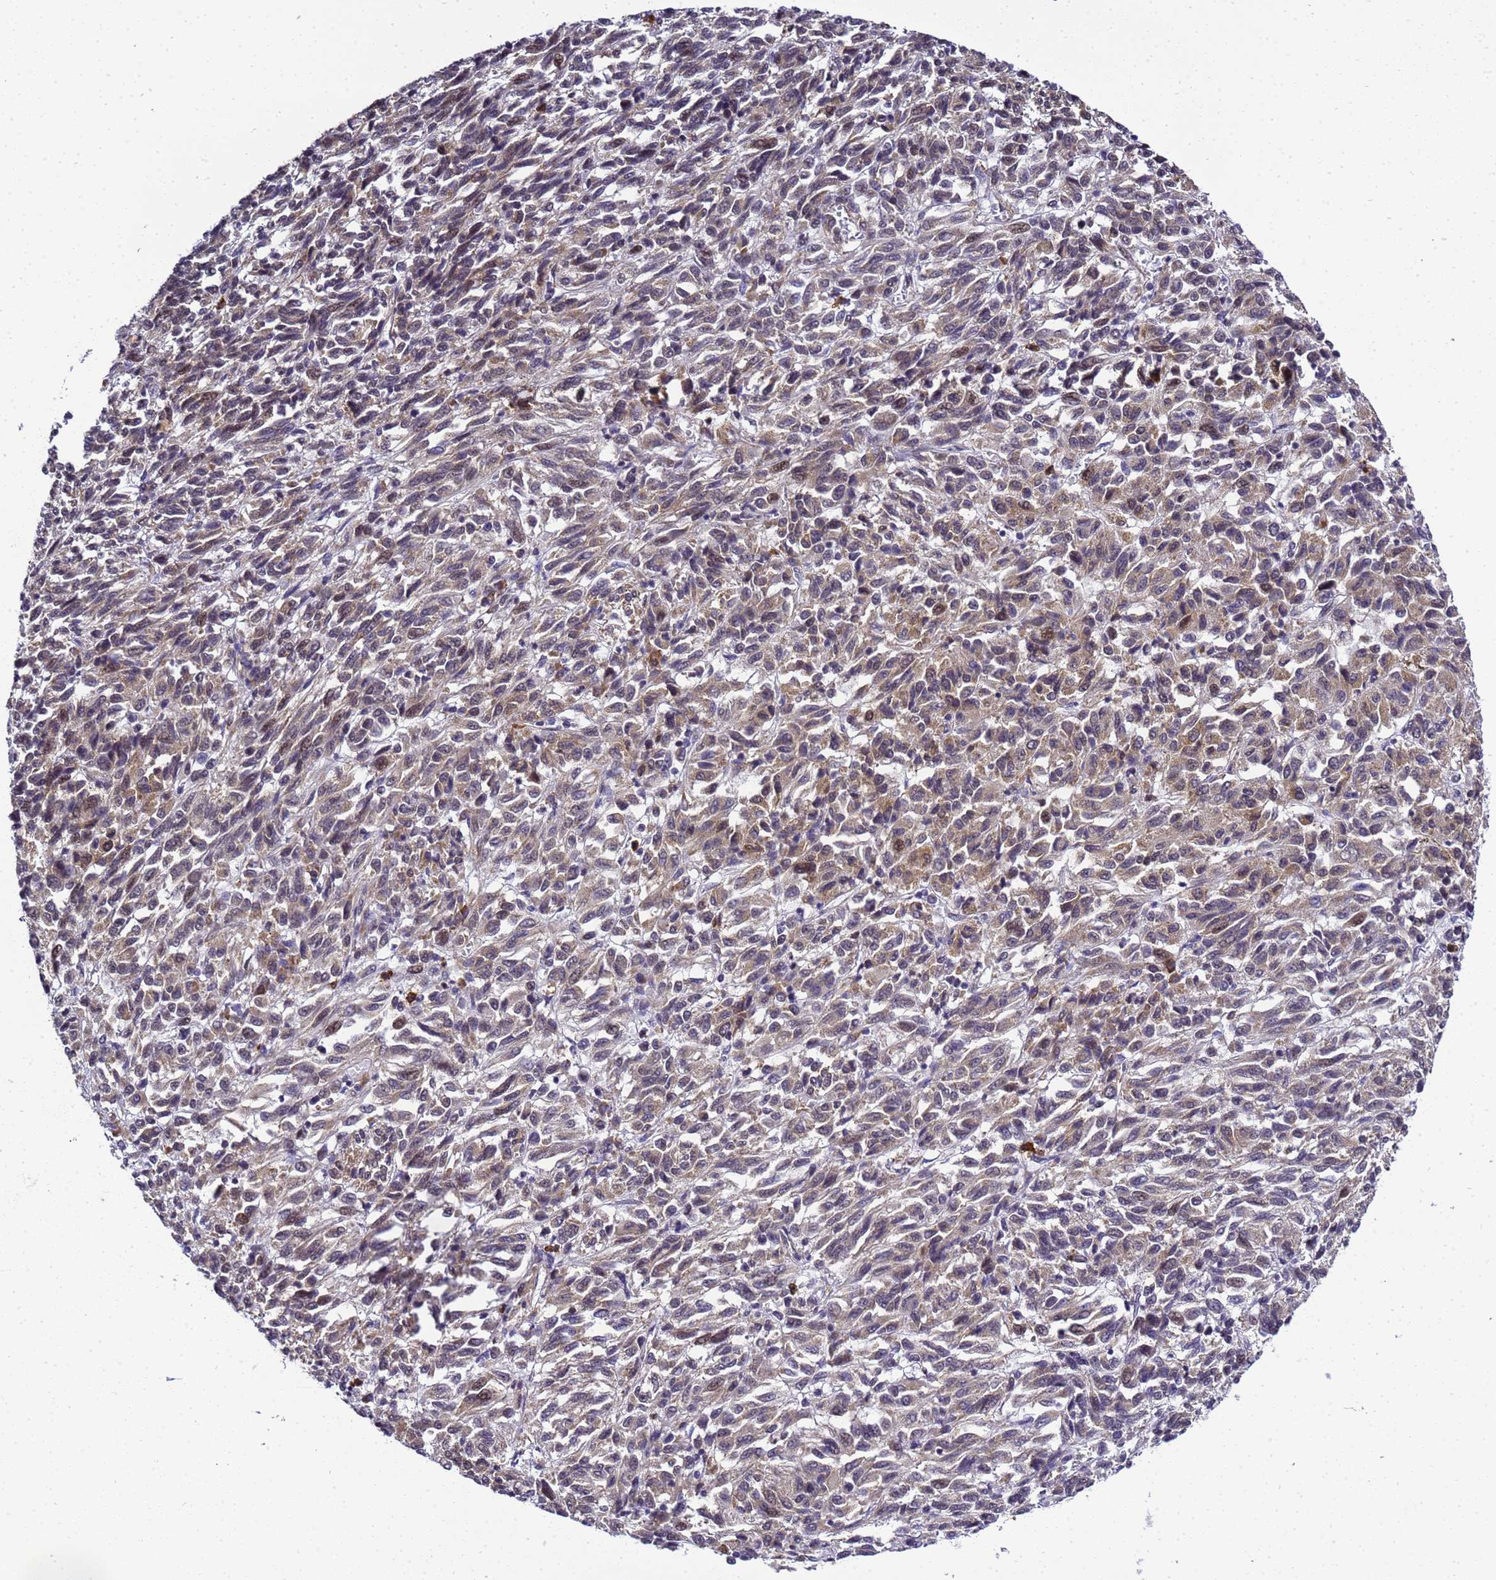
{"staining": {"intensity": "weak", "quantity": "25%-75%", "location": "cytoplasmic/membranous"}, "tissue": "melanoma", "cell_type": "Tumor cells", "image_type": "cancer", "snomed": [{"axis": "morphology", "description": "Malignant melanoma, Metastatic site"}, {"axis": "topography", "description": "Lung"}], "caption": "Immunohistochemical staining of malignant melanoma (metastatic site) shows weak cytoplasmic/membranous protein expression in about 25%-75% of tumor cells.", "gene": "SMN1", "patient": {"sex": "male", "age": 64}}